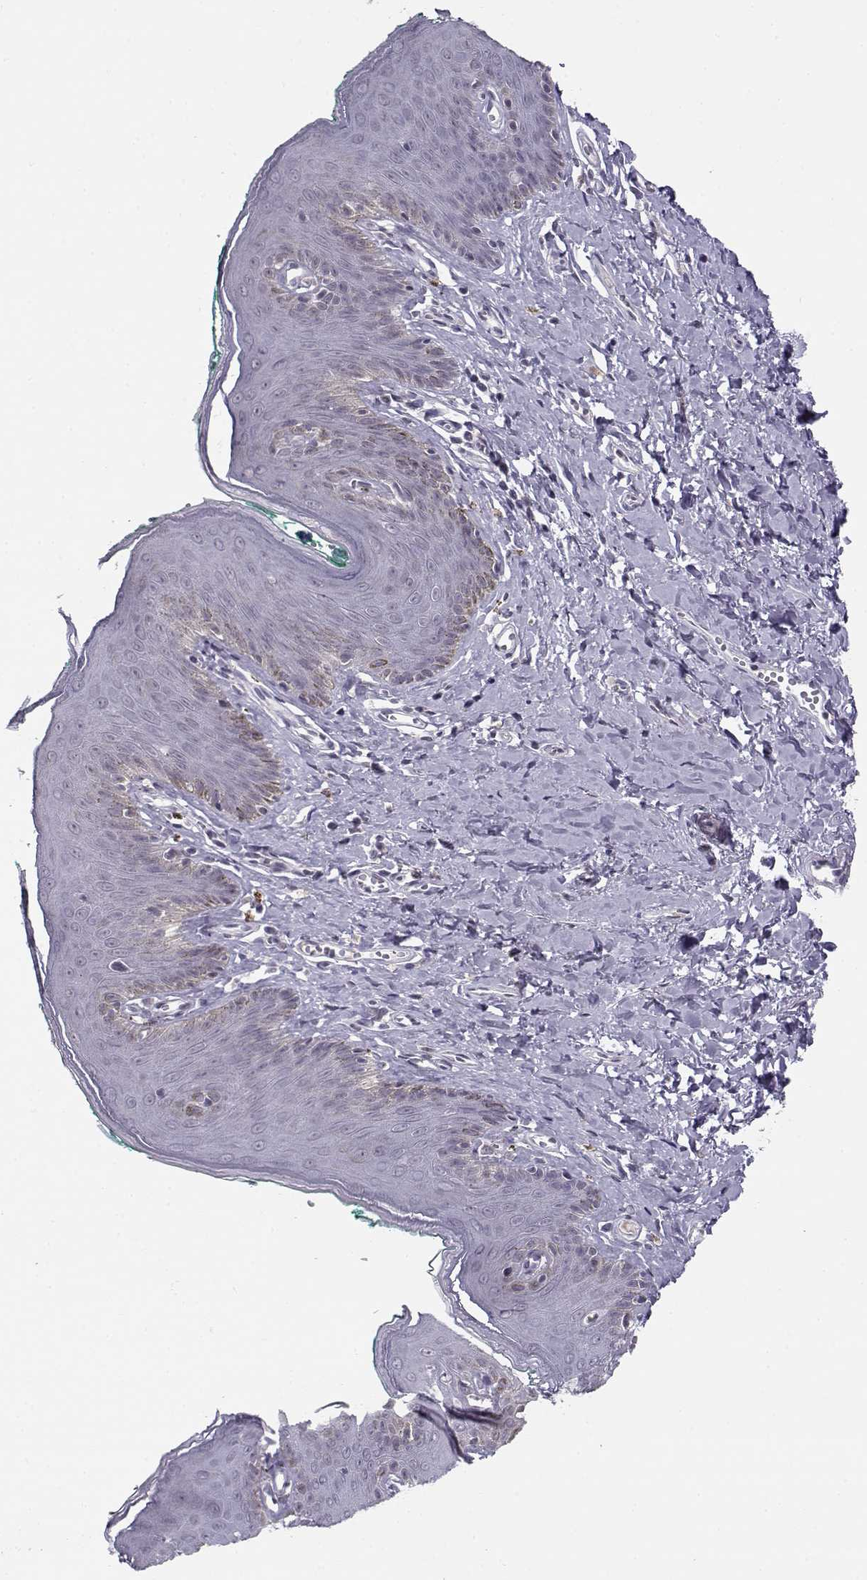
{"staining": {"intensity": "negative", "quantity": "none", "location": "none"}, "tissue": "skin", "cell_type": "Epidermal cells", "image_type": "normal", "snomed": [{"axis": "morphology", "description": "Normal tissue, NOS"}, {"axis": "topography", "description": "Vulva"}], "caption": "An image of skin stained for a protein reveals no brown staining in epidermal cells. (DAB (3,3'-diaminobenzidine) IHC, high magnification).", "gene": "C16orf86", "patient": {"sex": "female", "age": 66}}